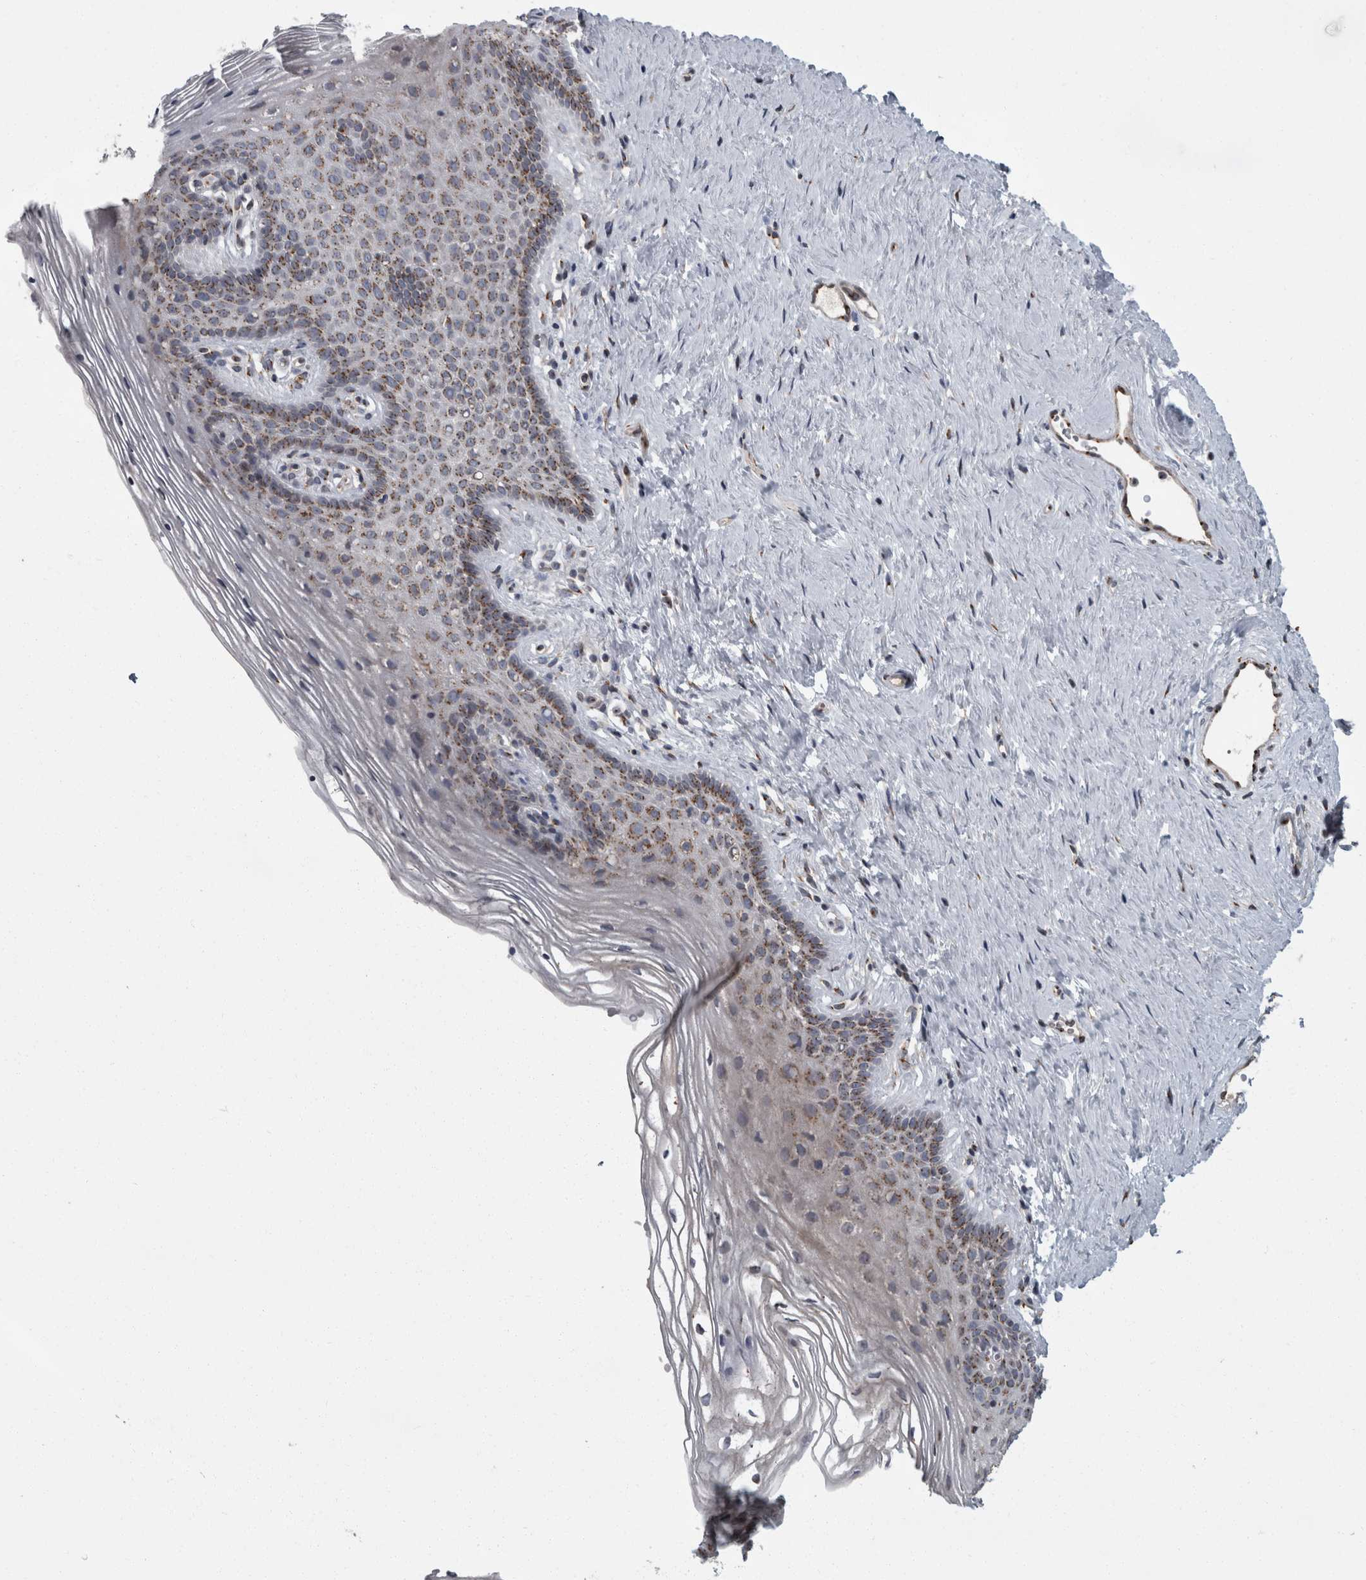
{"staining": {"intensity": "moderate", "quantity": "<25%", "location": "cytoplasmic/membranous"}, "tissue": "vagina", "cell_type": "Squamous epithelial cells", "image_type": "normal", "snomed": [{"axis": "morphology", "description": "Normal tissue, NOS"}, {"axis": "topography", "description": "Vagina"}], "caption": "Protein expression analysis of normal human vagina reveals moderate cytoplasmic/membranous positivity in approximately <25% of squamous epithelial cells.", "gene": "LMAN2L", "patient": {"sex": "female", "age": 32}}